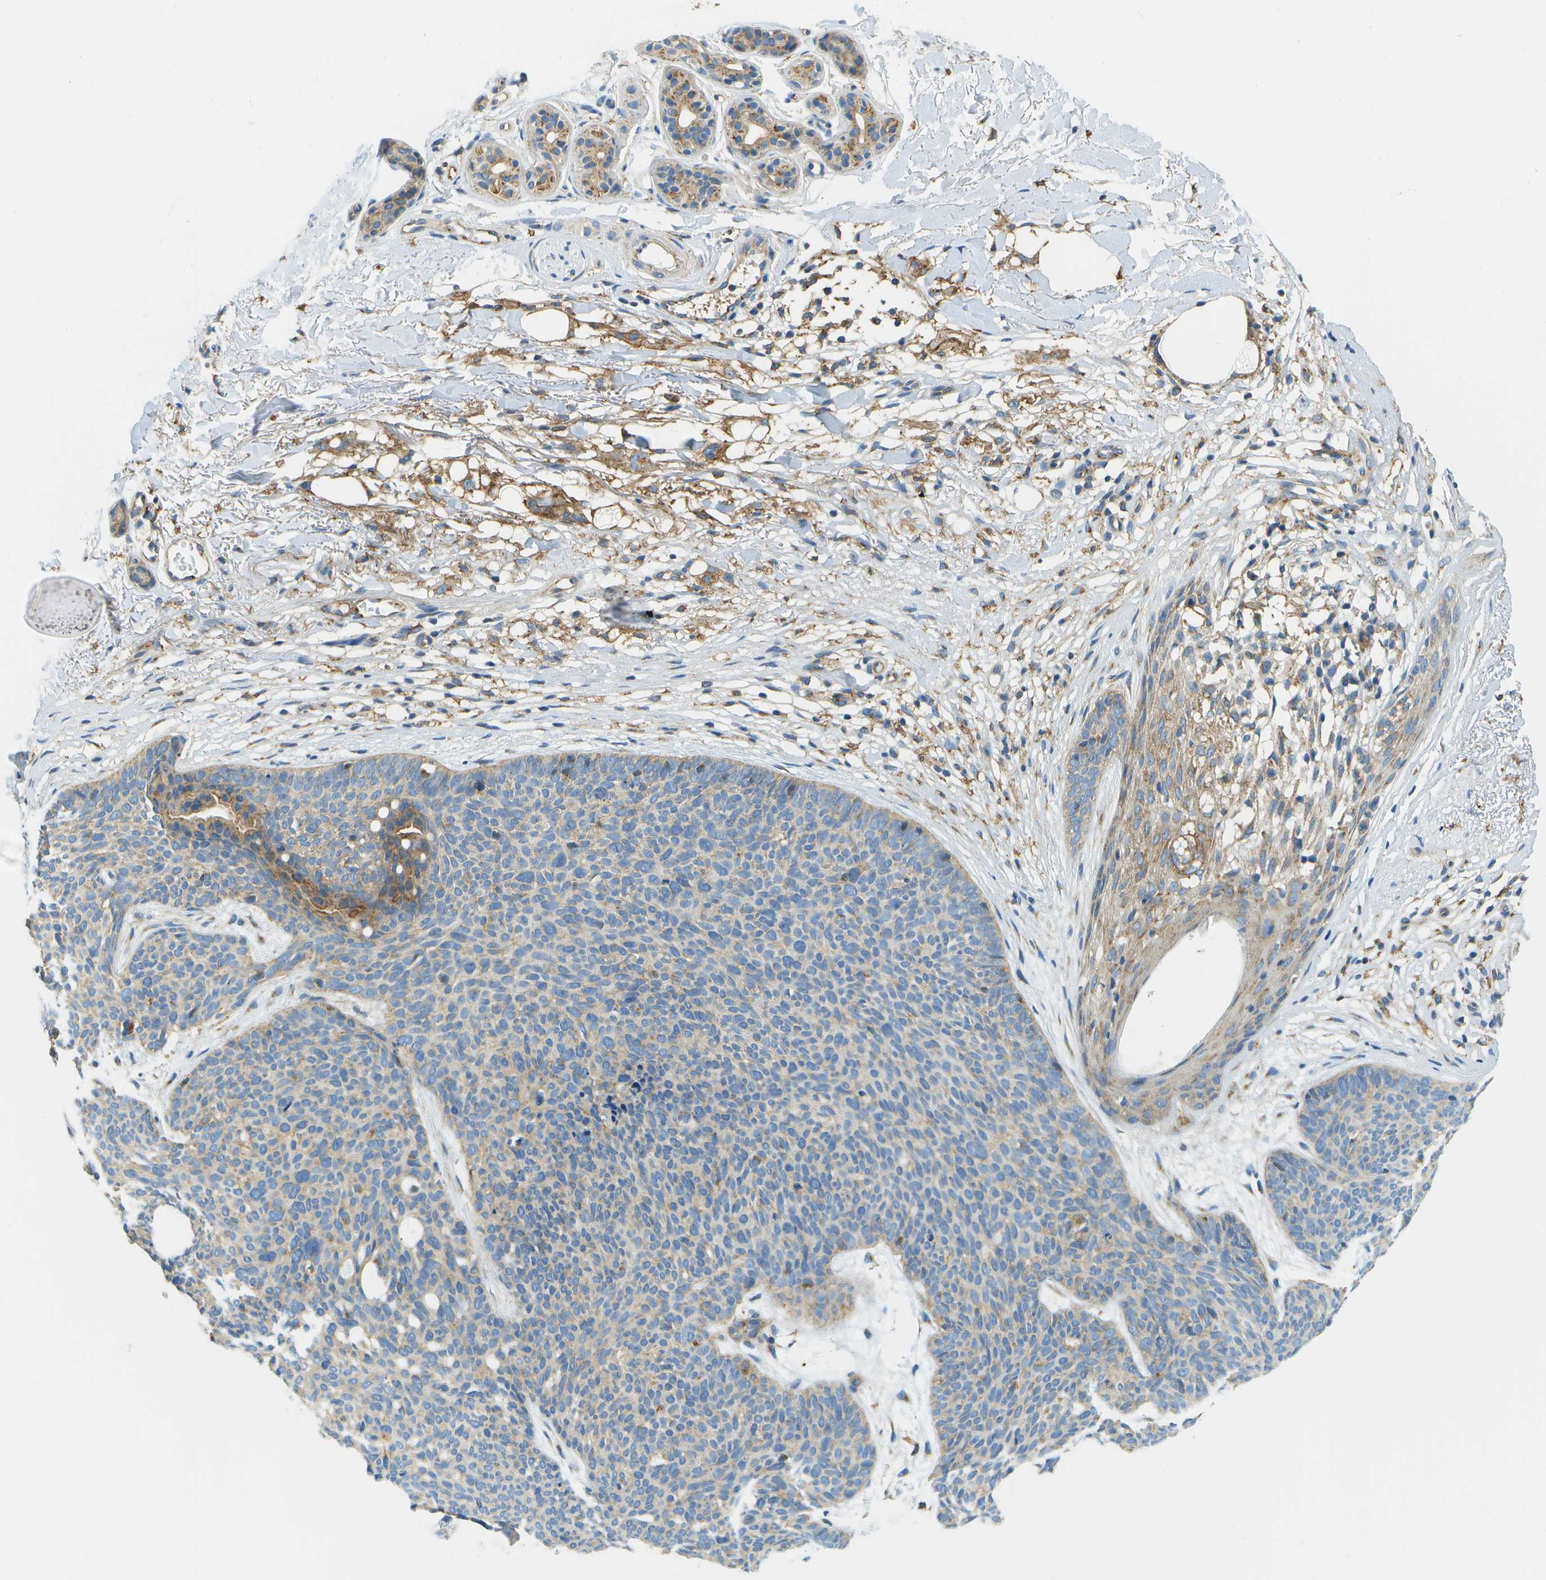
{"staining": {"intensity": "moderate", "quantity": "<25%", "location": "cytoplasmic/membranous"}, "tissue": "skin cancer", "cell_type": "Tumor cells", "image_type": "cancer", "snomed": [{"axis": "morphology", "description": "Normal tissue, NOS"}, {"axis": "morphology", "description": "Basal cell carcinoma"}, {"axis": "topography", "description": "Skin"}], "caption": "The immunohistochemical stain labels moderate cytoplasmic/membranous staining in tumor cells of skin cancer tissue. (brown staining indicates protein expression, while blue staining denotes nuclei).", "gene": "CLTC", "patient": {"sex": "female", "age": 70}}